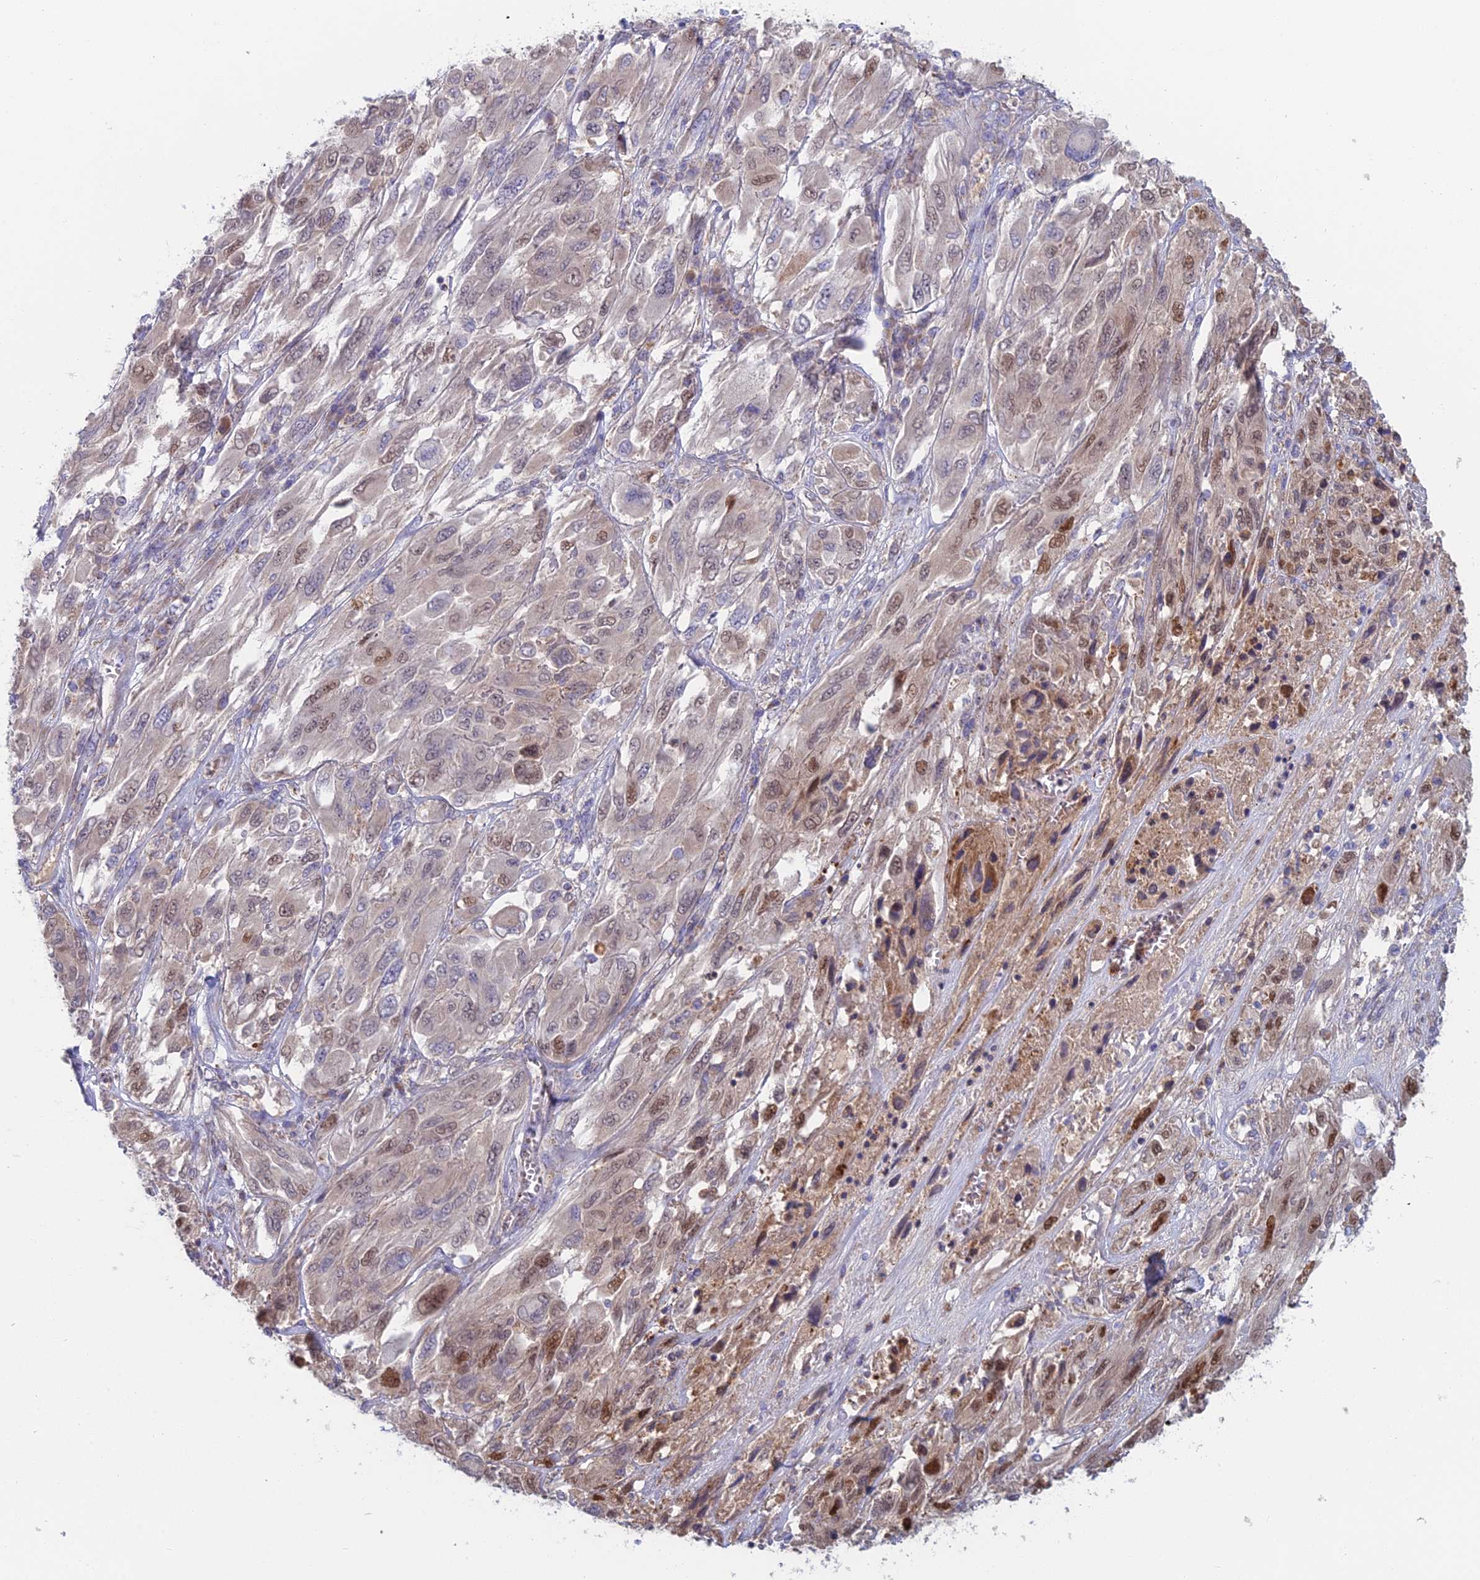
{"staining": {"intensity": "moderate", "quantity": "<25%", "location": "nuclear"}, "tissue": "melanoma", "cell_type": "Tumor cells", "image_type": "cancer", "snomed": [{"axis": "morphology", "description": "Malignant melanoma, NOS"}, {"axis": "topography", "description": "Skin"}], "caption": "A brown stain highlights moderate nuclear staining of a protein in melanoma tumor cells.", "gene": "IFTAP", "patient": {"sex": "female", "age": 91}}